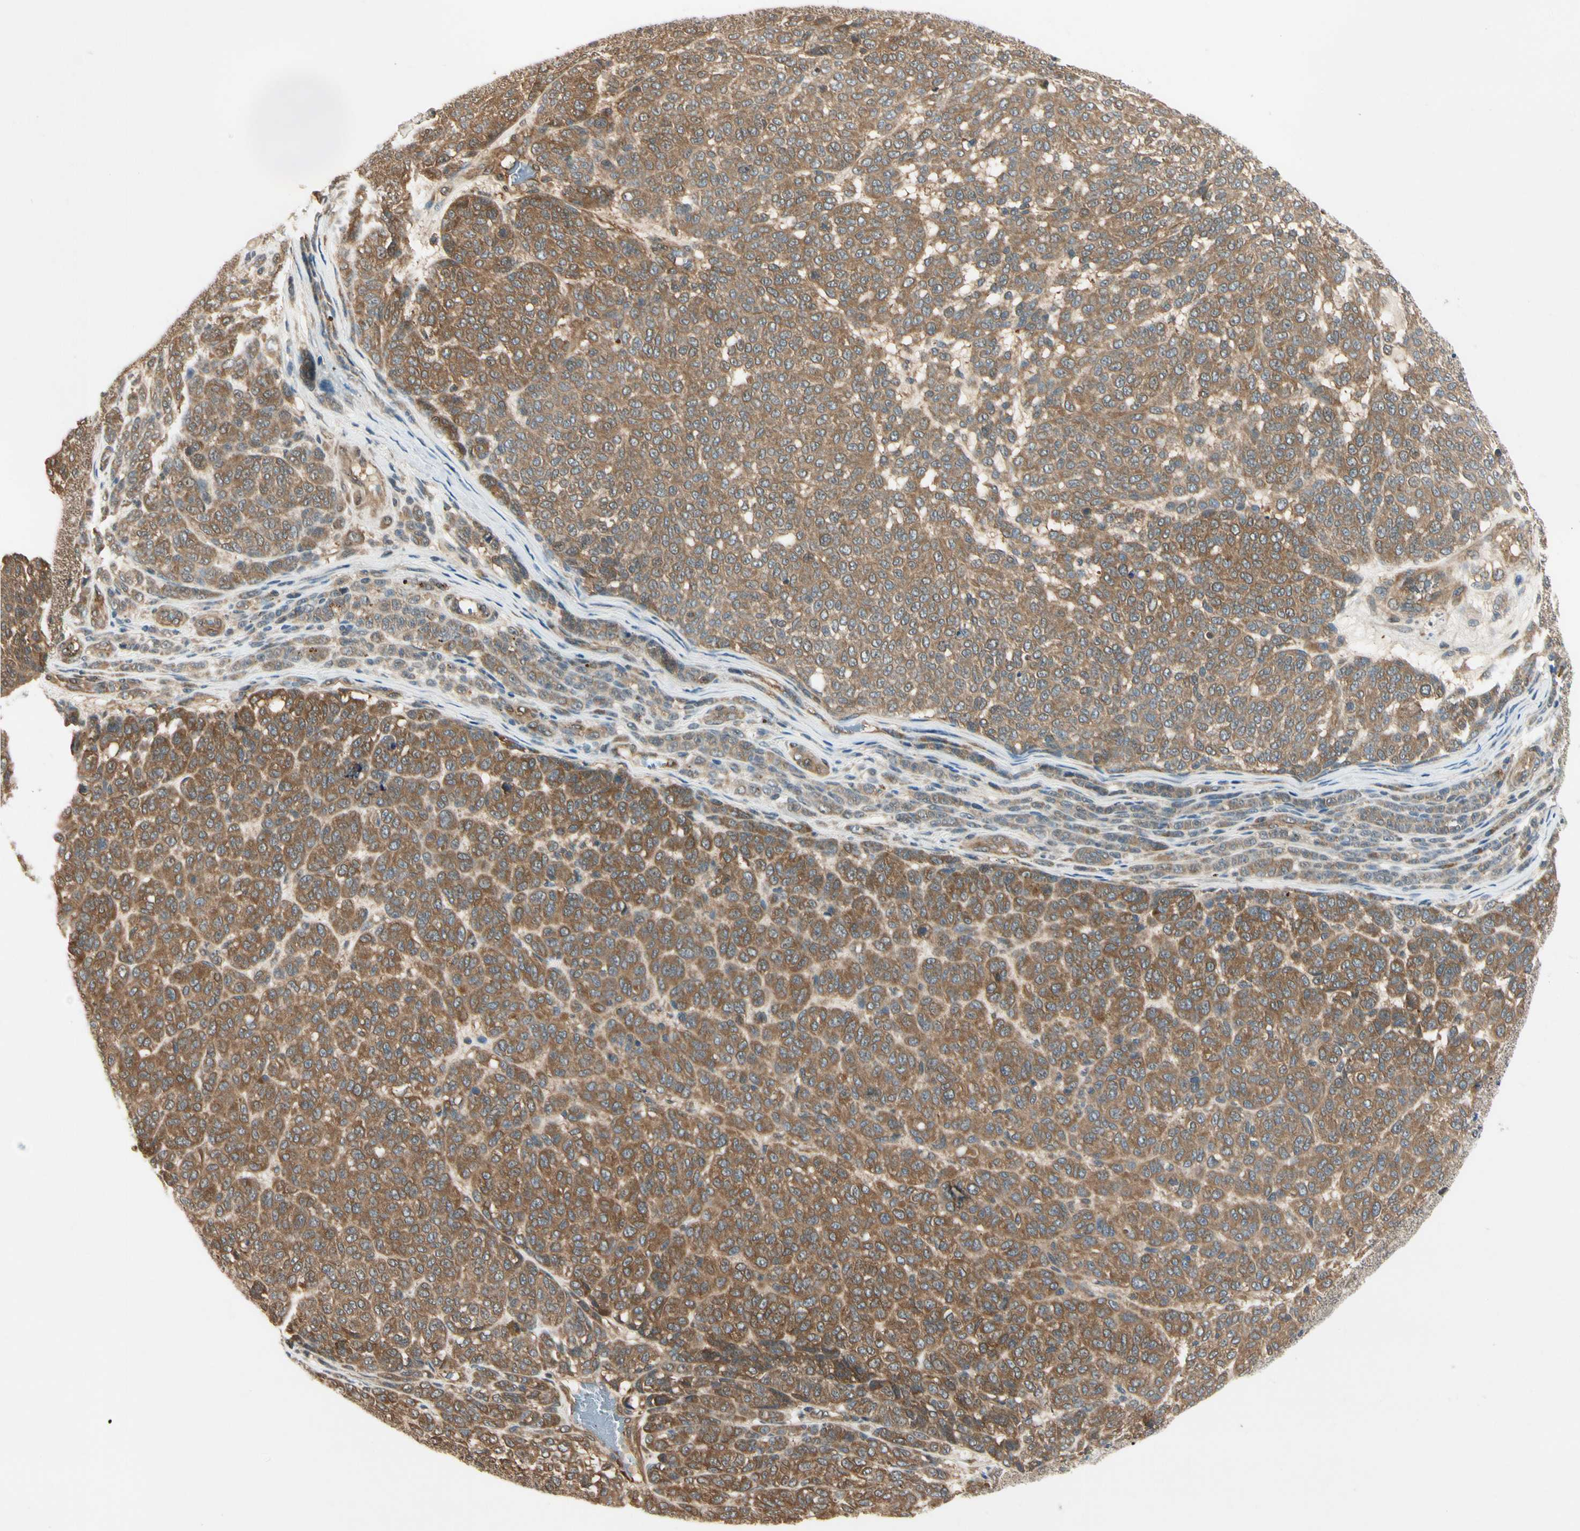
{"staining": {"intensity": "moderate", "quantity": ">75%", "location": "cytoplasmic/membranous"}, "tissue": "melanoma", "cell_type": "Tumor cells", "image_type": "cancer", "snomed": [{"axis": "morphology", "description": "Malignant melanoma, NOS"}, {"axis": "topography", "description": "Skin"}], "caption": "About >75% of tumor cells in human melanoma exhibit moderate cytoplasmic/membranous protein expression as visualized by brown immunohistochemical staining.", "gene": "RASGRF1", "patient": {"sex": "male", "age": 59}}